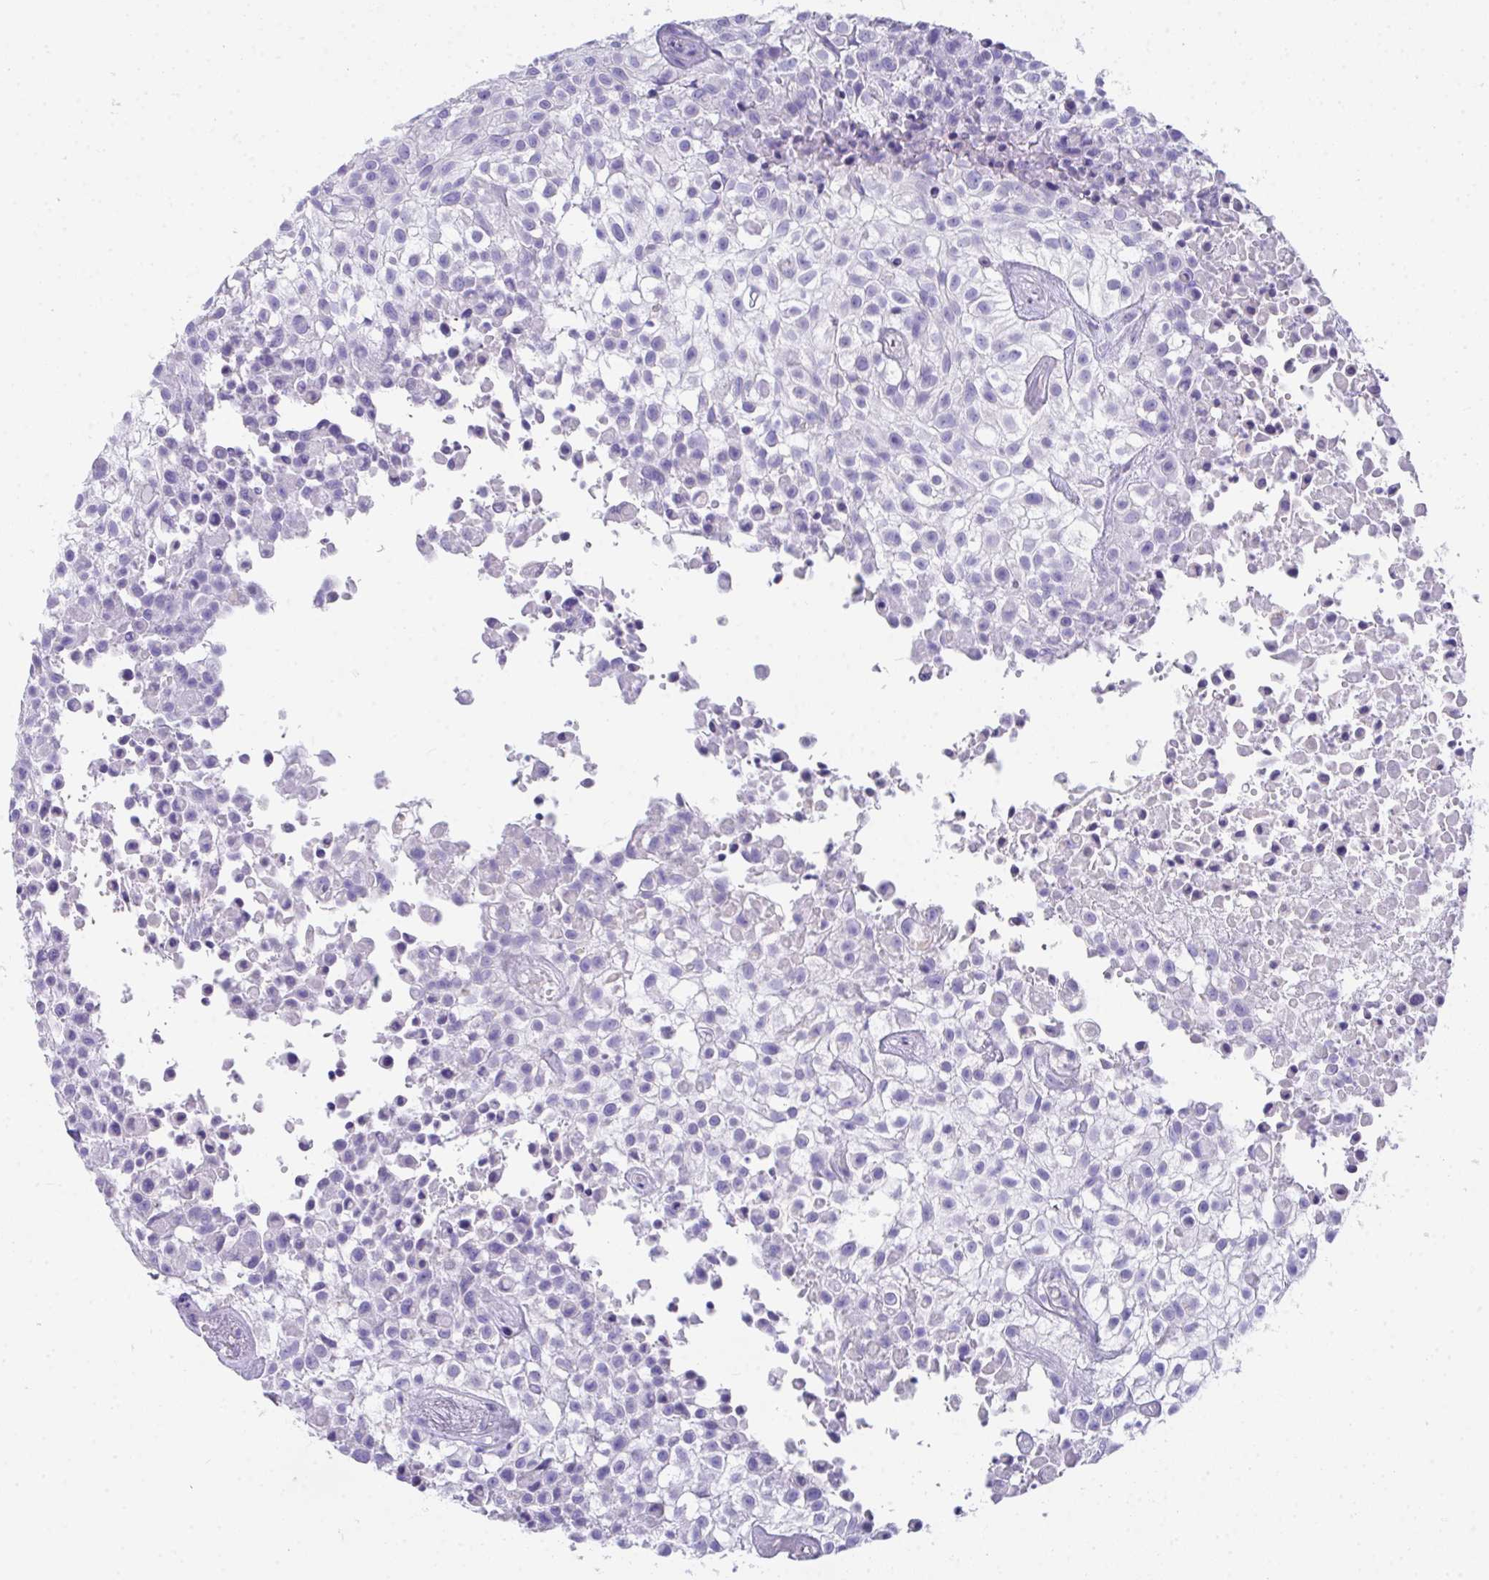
{"staining": {"intensity": "negative", "quantity": "none", "location": "none"}, "tissue": "urothelial cancer", "cell_type": "Tumor cells", "image_type": "cancer", "snomed": [{"axis": "morphology", "description": "Urothelial carcinoma, High grade"}, {"axis": "topography", "description": "Urinary bladder"}], "caption": "High magnification brightfield microscopy of urothelial cancer stained with DAB (3,3'-diaminobenzidine) (brown) and counterstained with hematoxylin (blue): tumor cells show no significant expression.", "gene": "COA5", "patient": {"sex": "male", "age": 56}}